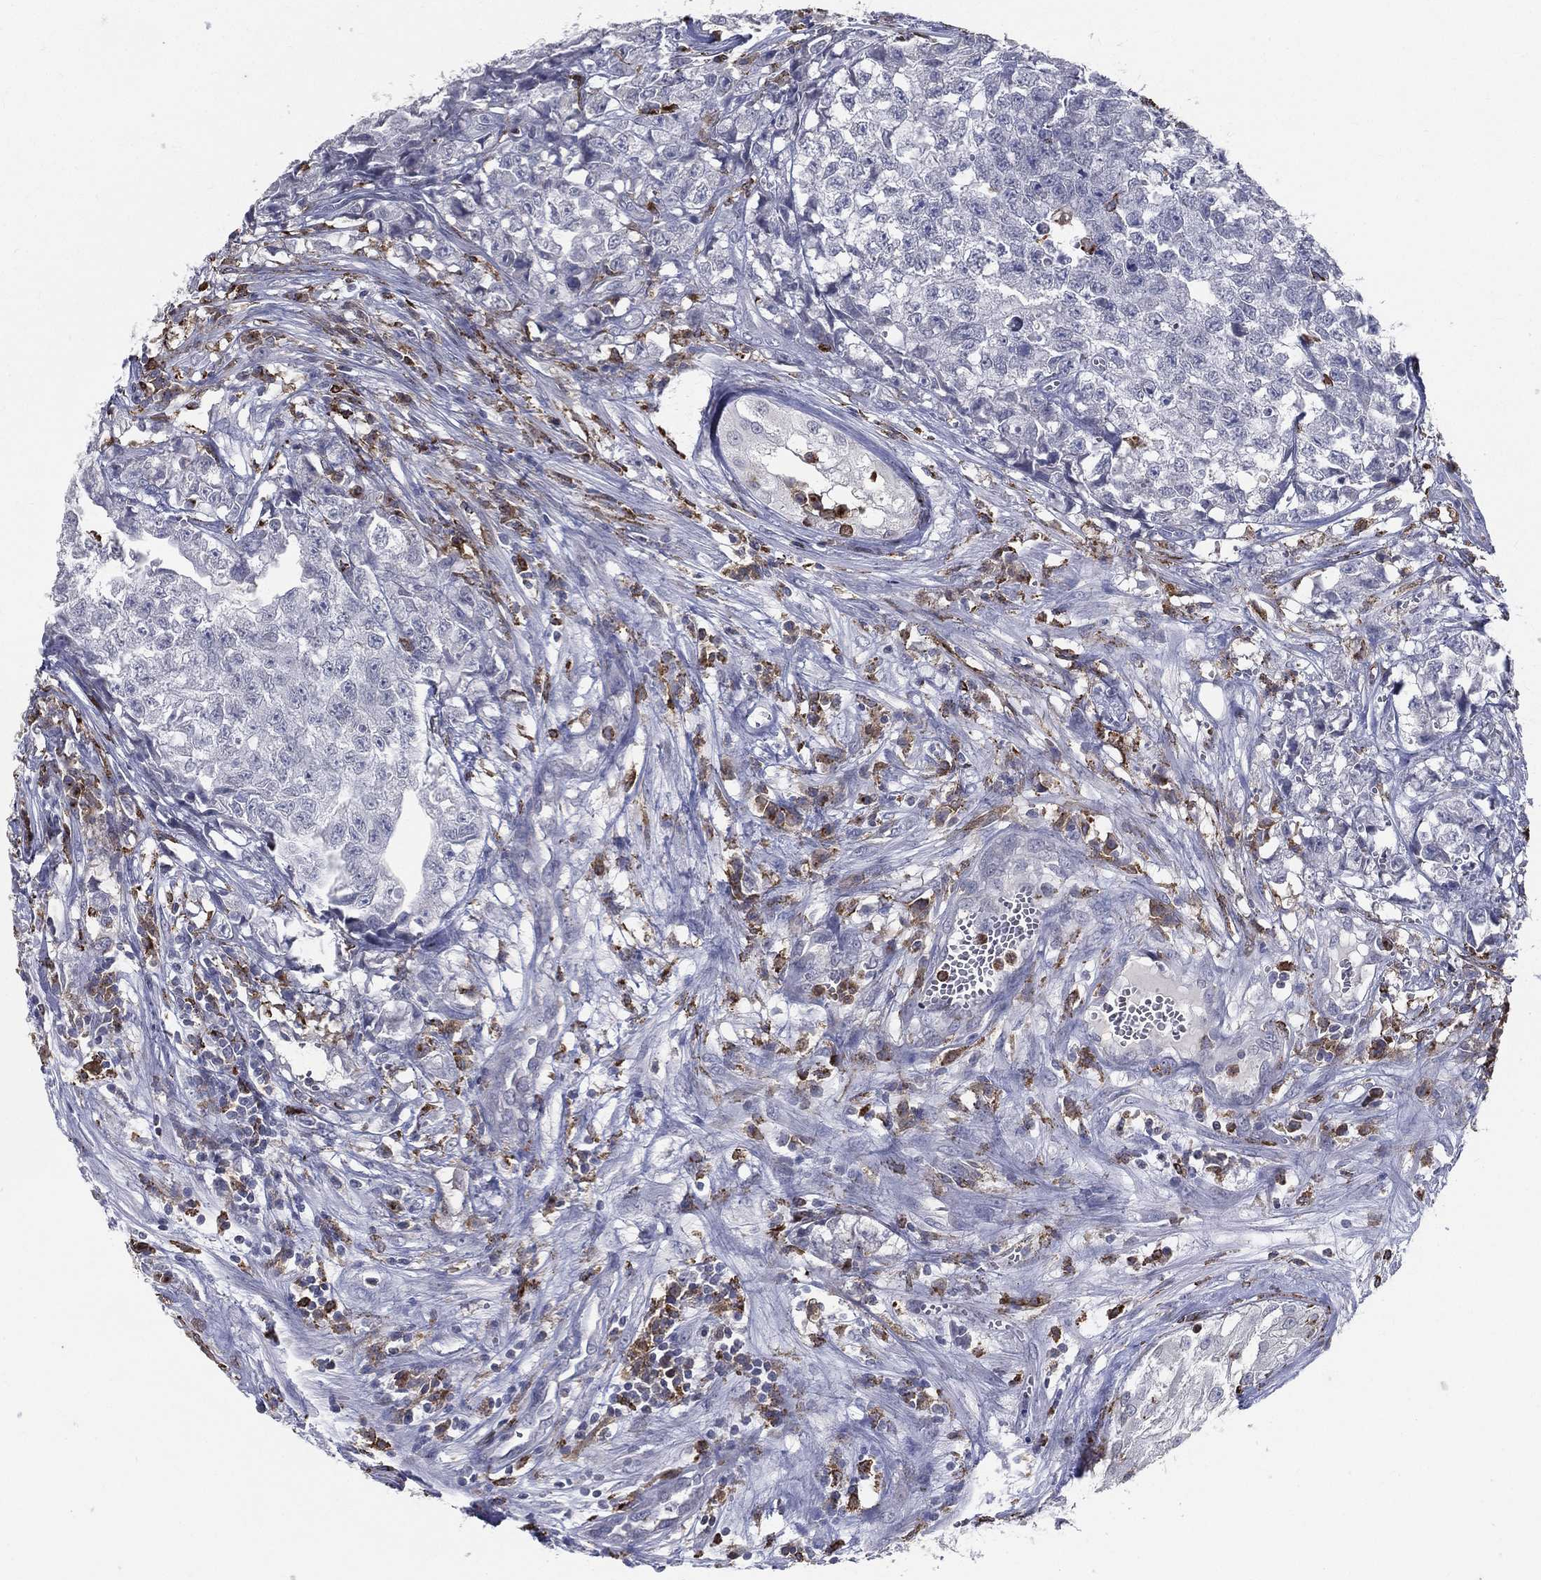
{"staining": {"intensity": "negative", "quantity": "none", "location": "none"}, "tissue": "testis cancer", "cell_type": "Tumor cells", "image_type": "cancer", "snomed": [{"axis": "morphology", "description": "Seminoma, NOS"}, {"axis": "morphology", "description": "Carcinoma, Embryonal, NOS"}, {"axis": "topography", "description": "Testis"}], "caption": "Human testis cancer (seminoma) stained for a protein using IHC displays no expression in tumor cells.", "gene": "EVI2B", "patient": {"sex": "male", "age": 22}}